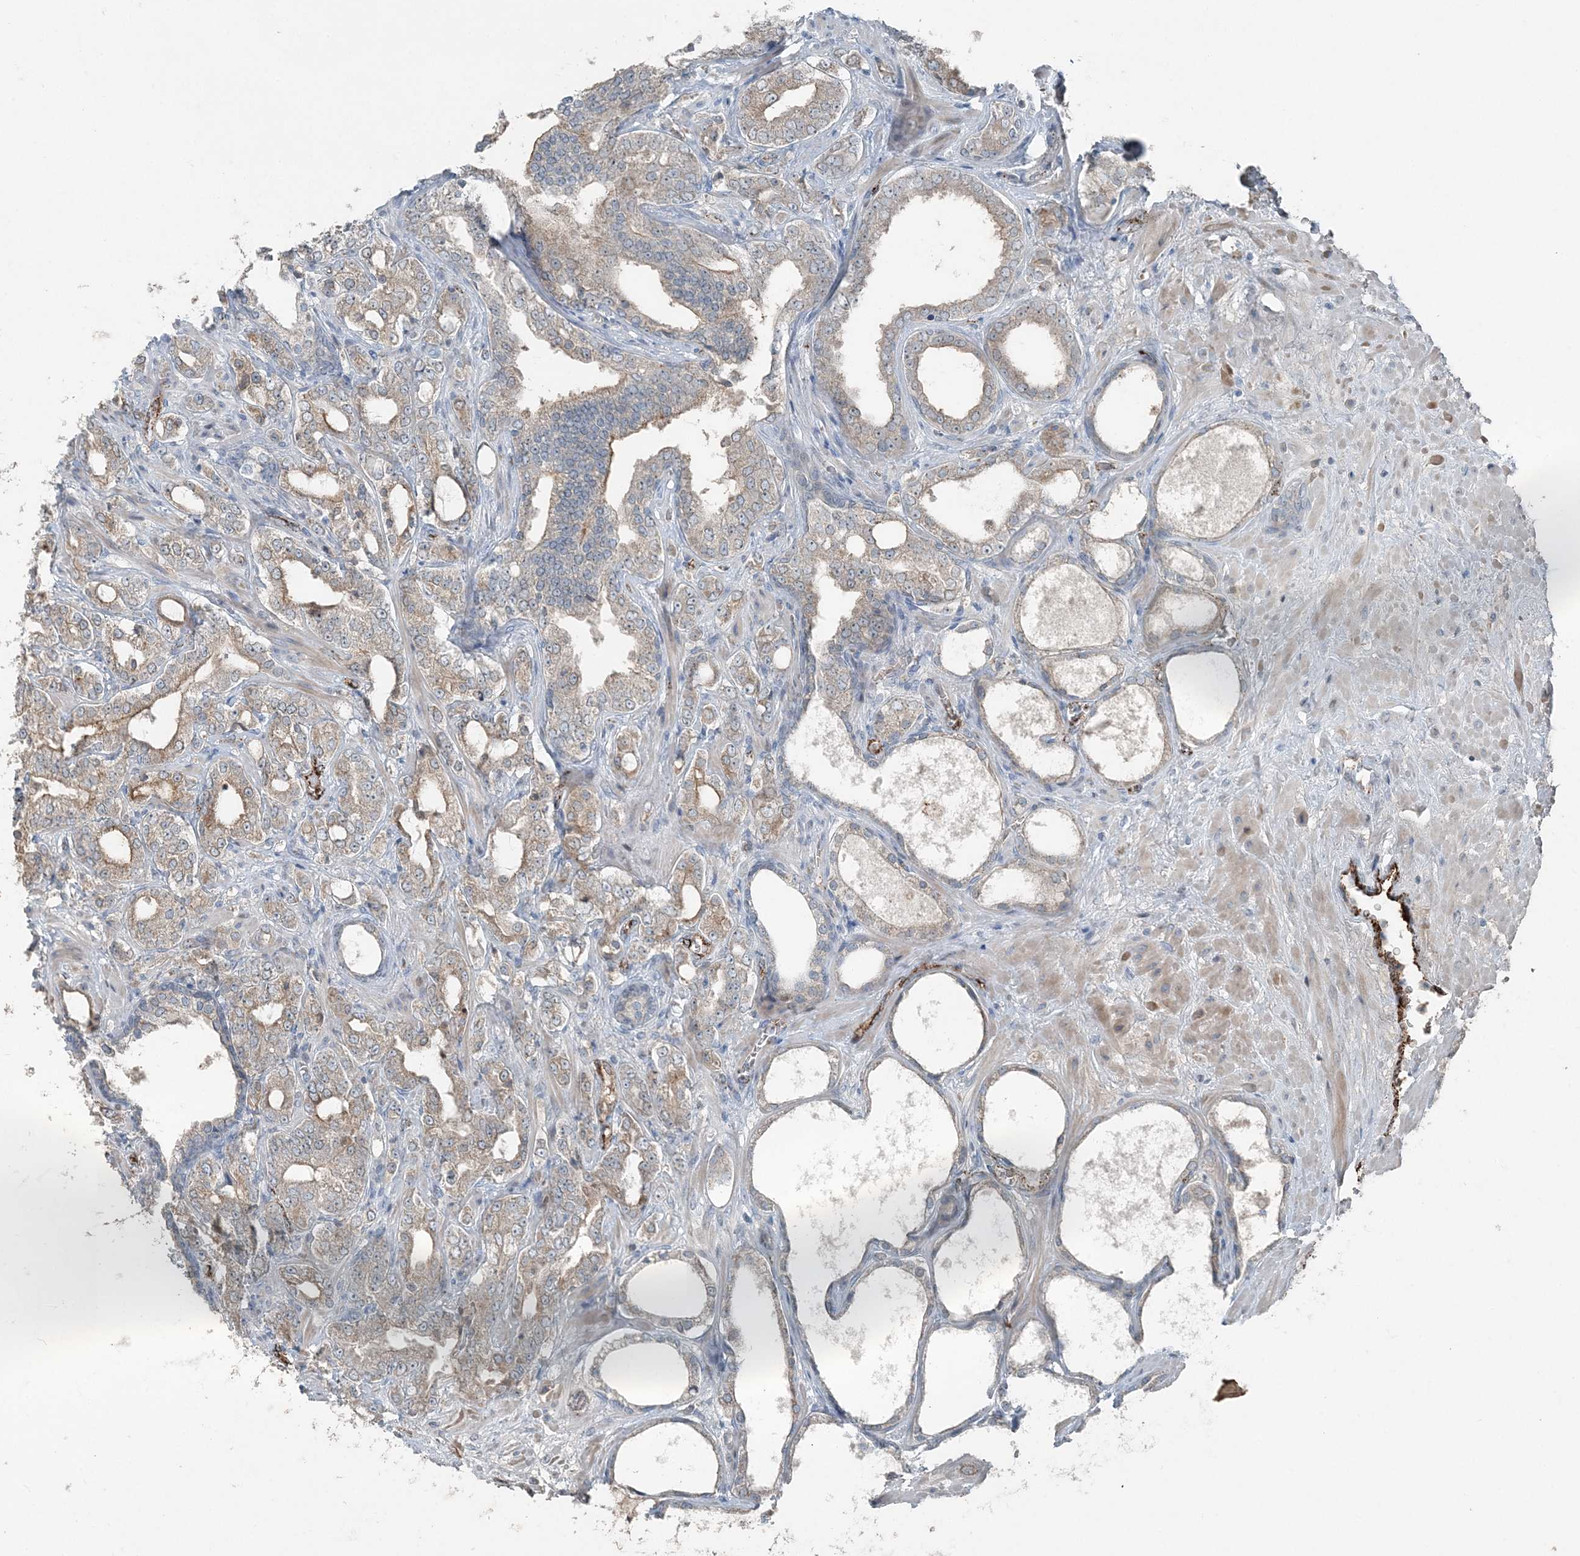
{"staining": {"intensity": "weak", "quantity": "25%-75%", "location": "cytoplasmic/membranous"}, "tissue": "prostate cancer", "cell_type": "Tumor cells", "image_type": "cancer", "snomed": [{"axis": "morphology", "description": "Adenocarcinoma, High grade"}, {"axis": "topography", "description": "Prostate"}], "caption": "Prostate cancer was stained to show a protein in brown. There is low levels of weak cytoplasmic/membranous staining in approximately 25%-75% of tumor cells. Immunohistochemistry stains the protein in brown and the nuclei are stained blue.", "gene": "ELOVL7", "patient": {"sex": "male", "age": 64}}